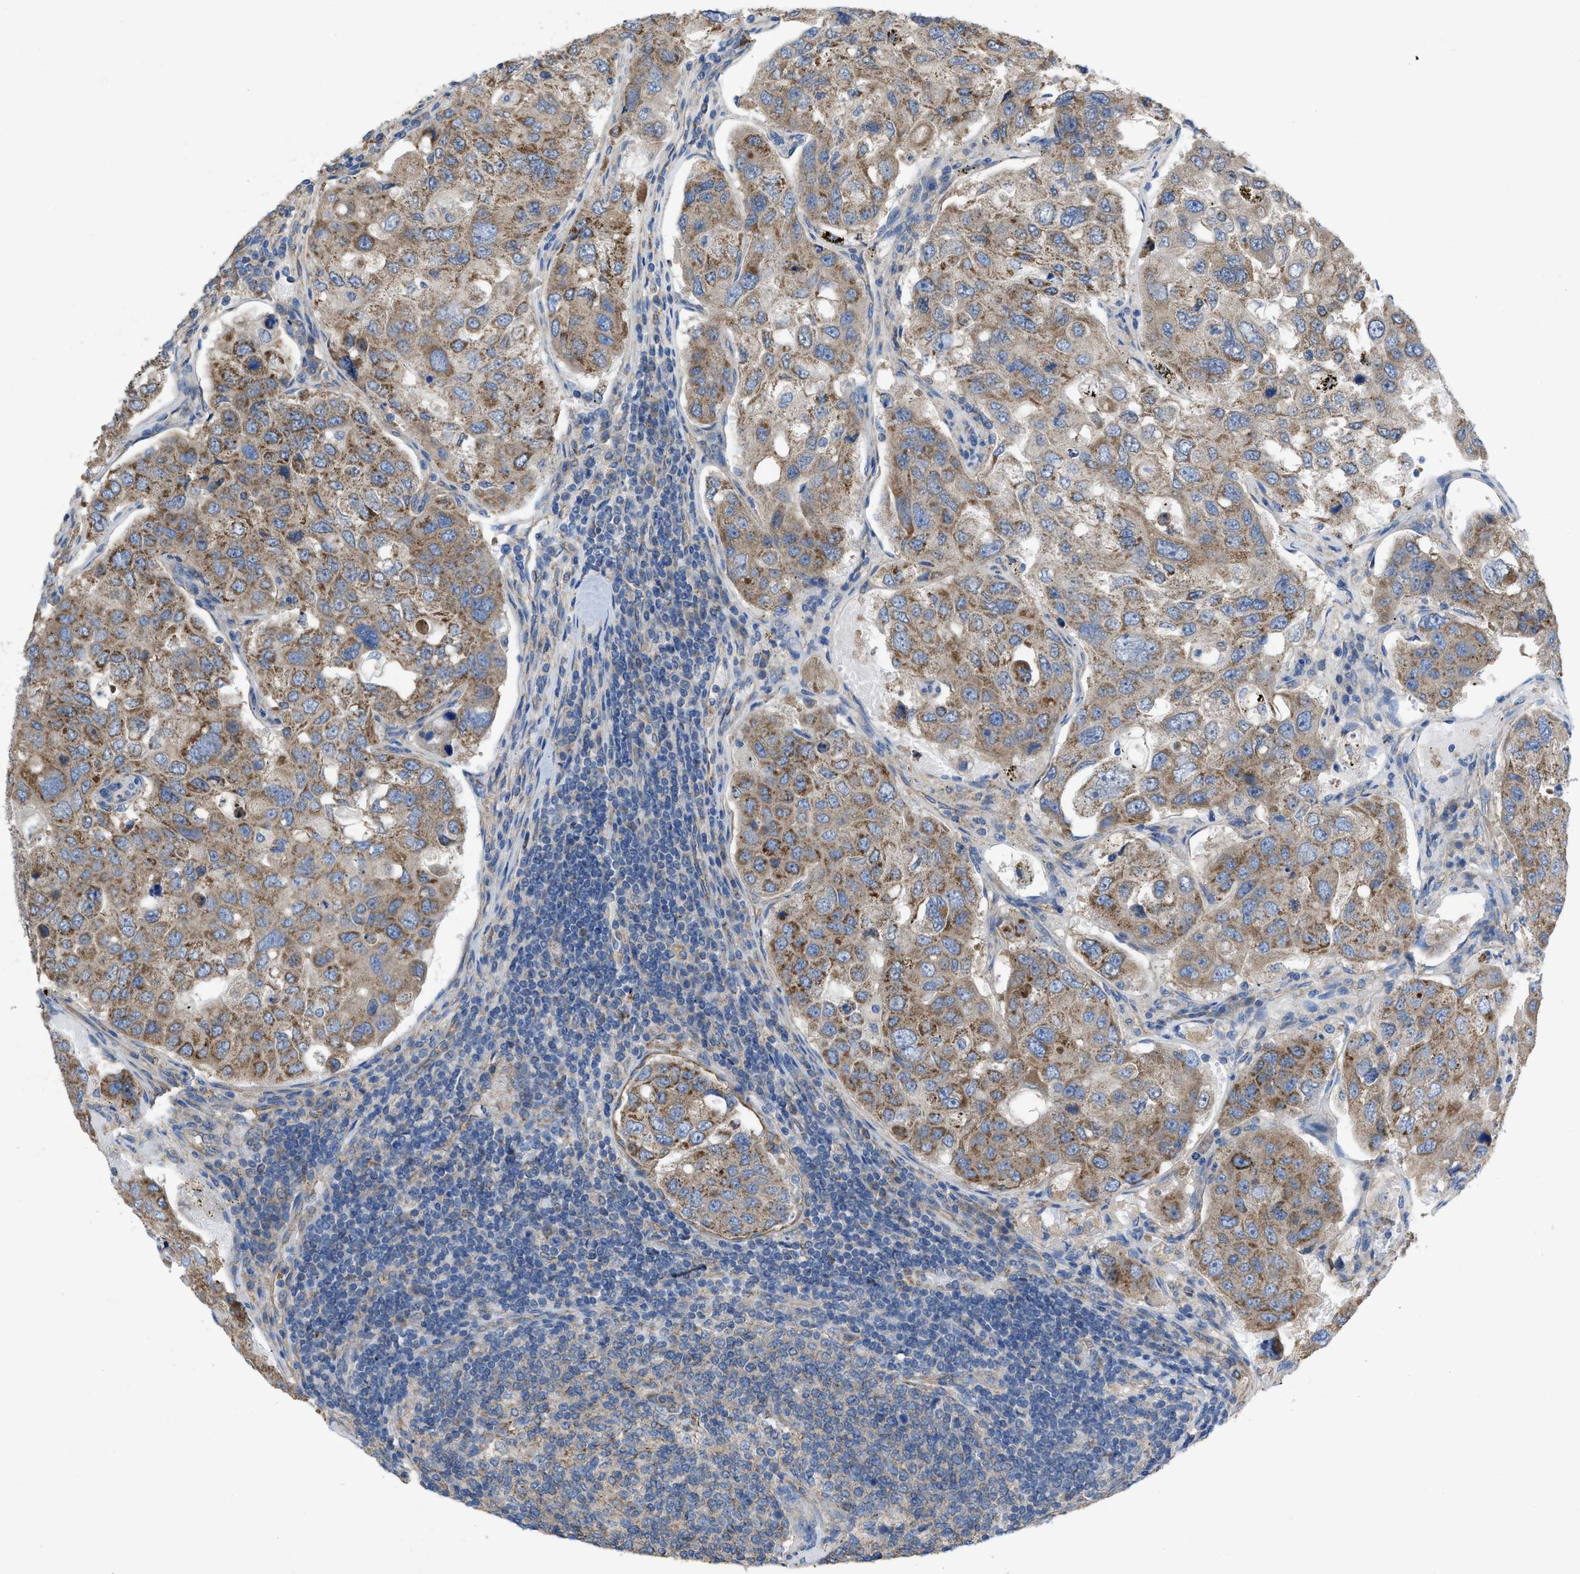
{"staining": {"intensity": "moderate", "quantity": ">75%", "location": "cytoplasmic/membranous"}, "tissue": "urothelial cancer", "cell_type": "Tumor cells", "image_type": "cancer", "snomed": [{"axis": "morphology", "description": "Urothelial carcinoma, High grade"}, {"axis": "topography", "description": "Lymph node"}, {"axis": "topography", "description": "Urinary bladder"}], "caption": "Approximately >75% of tumor cells in human urothelial cancer display moderate cytoplasmic/membranous protein positivity as visualized by brown immunohistochemical staining.", "gene": "DOLPP1", "patient": {"sex": "male", "age": 51}}